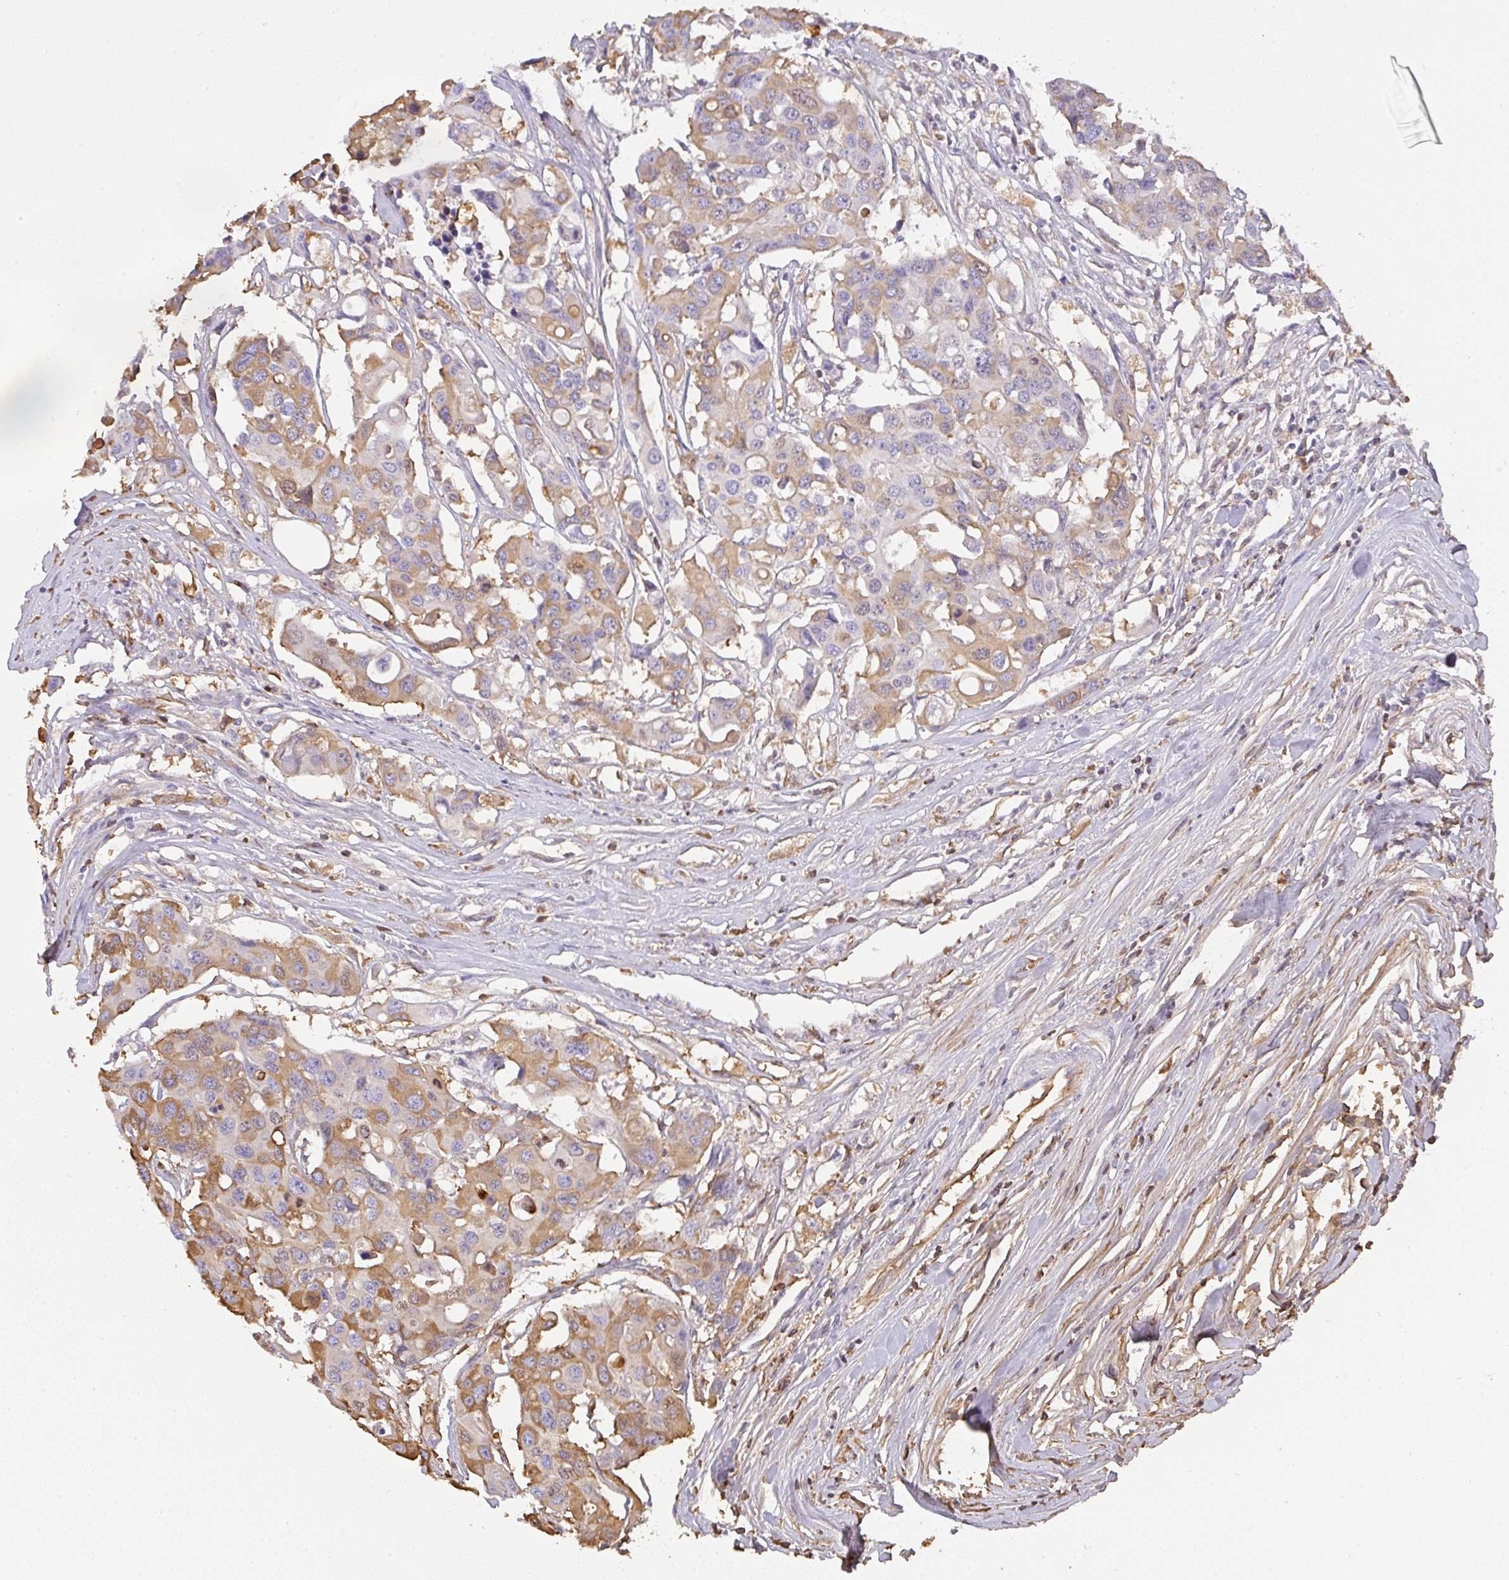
{"staining": {"intensity": "moderate", "quantity": ">75%", "location": "cytoplasmic/membranous,nuclear"}, "tissue": "colorectal cancer", "cell_type": "Tumor cells", "image_type": "cancer", "snomed": [{"axis": "morphology", "description": "Adenocarcinoma, NOS"}, {"axis": "topography", "description": "Colon"}], "caption": "Brown immunohistochemical staining in colorectal adenocarcinoma shows moderate cytoplasmic/membranous and nuclear staining in about >75% of tumor cells.", "gene": "SMYD5", "patient": {"sex": "male", "age": 77}}